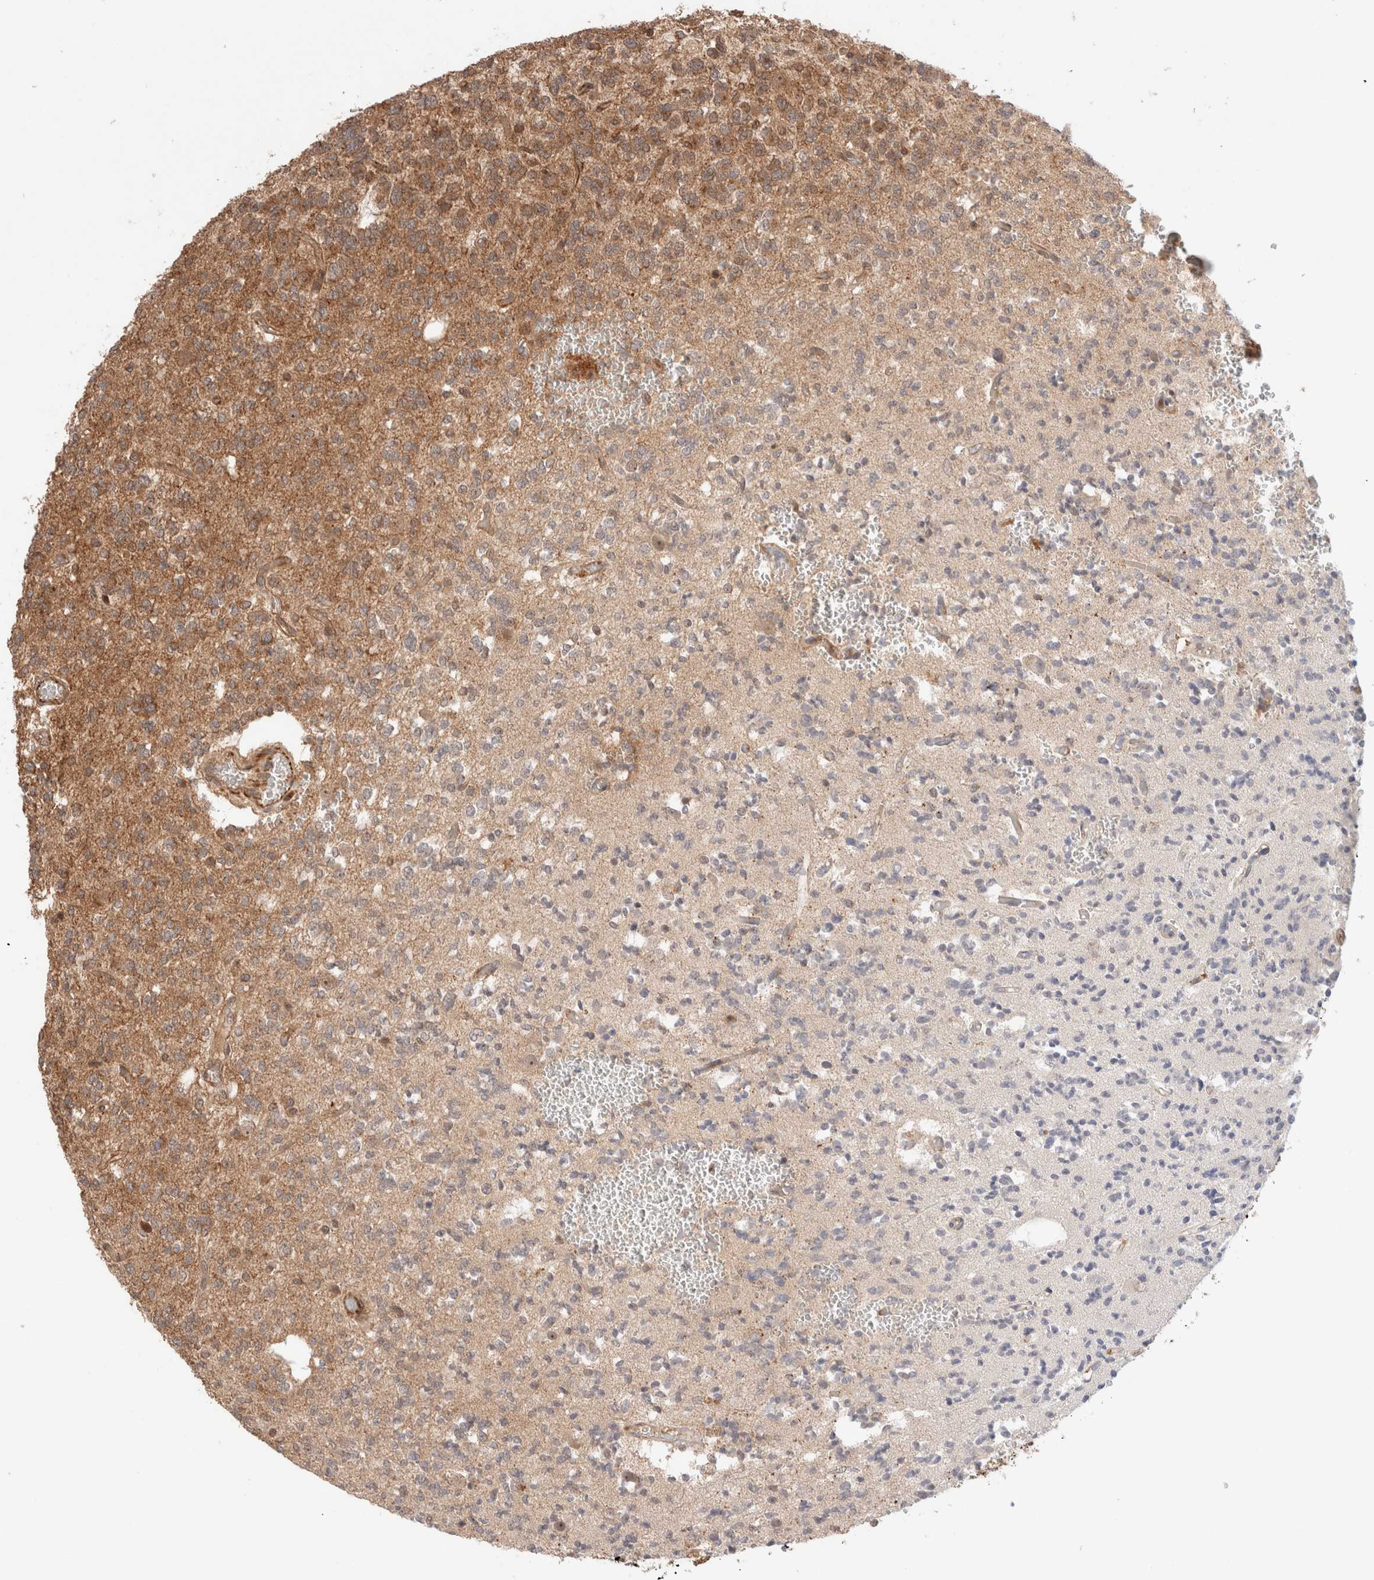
{"staining": {"intensity": "moderate", "quantity": "25%-75%", "location": "cytoplasmic/membranous"}, "tissue": "glioma", "cell_type": "Tumor cells", "image_type": "cancer", "snomed": [{"axis": "morphology", "description": "Glioma, malignant, Low grade"}, {"axis": "topography", "description": "Brain"}], "caption": "This micrograph shows immunohistochemistry (IHC) staining of human glioma, with medium moderate cytoplasmic/membranous positivity in about 25%-75% of tumor cells.", "gene": "SIKE1", "patient": {"sex": "male", "age": 38}}